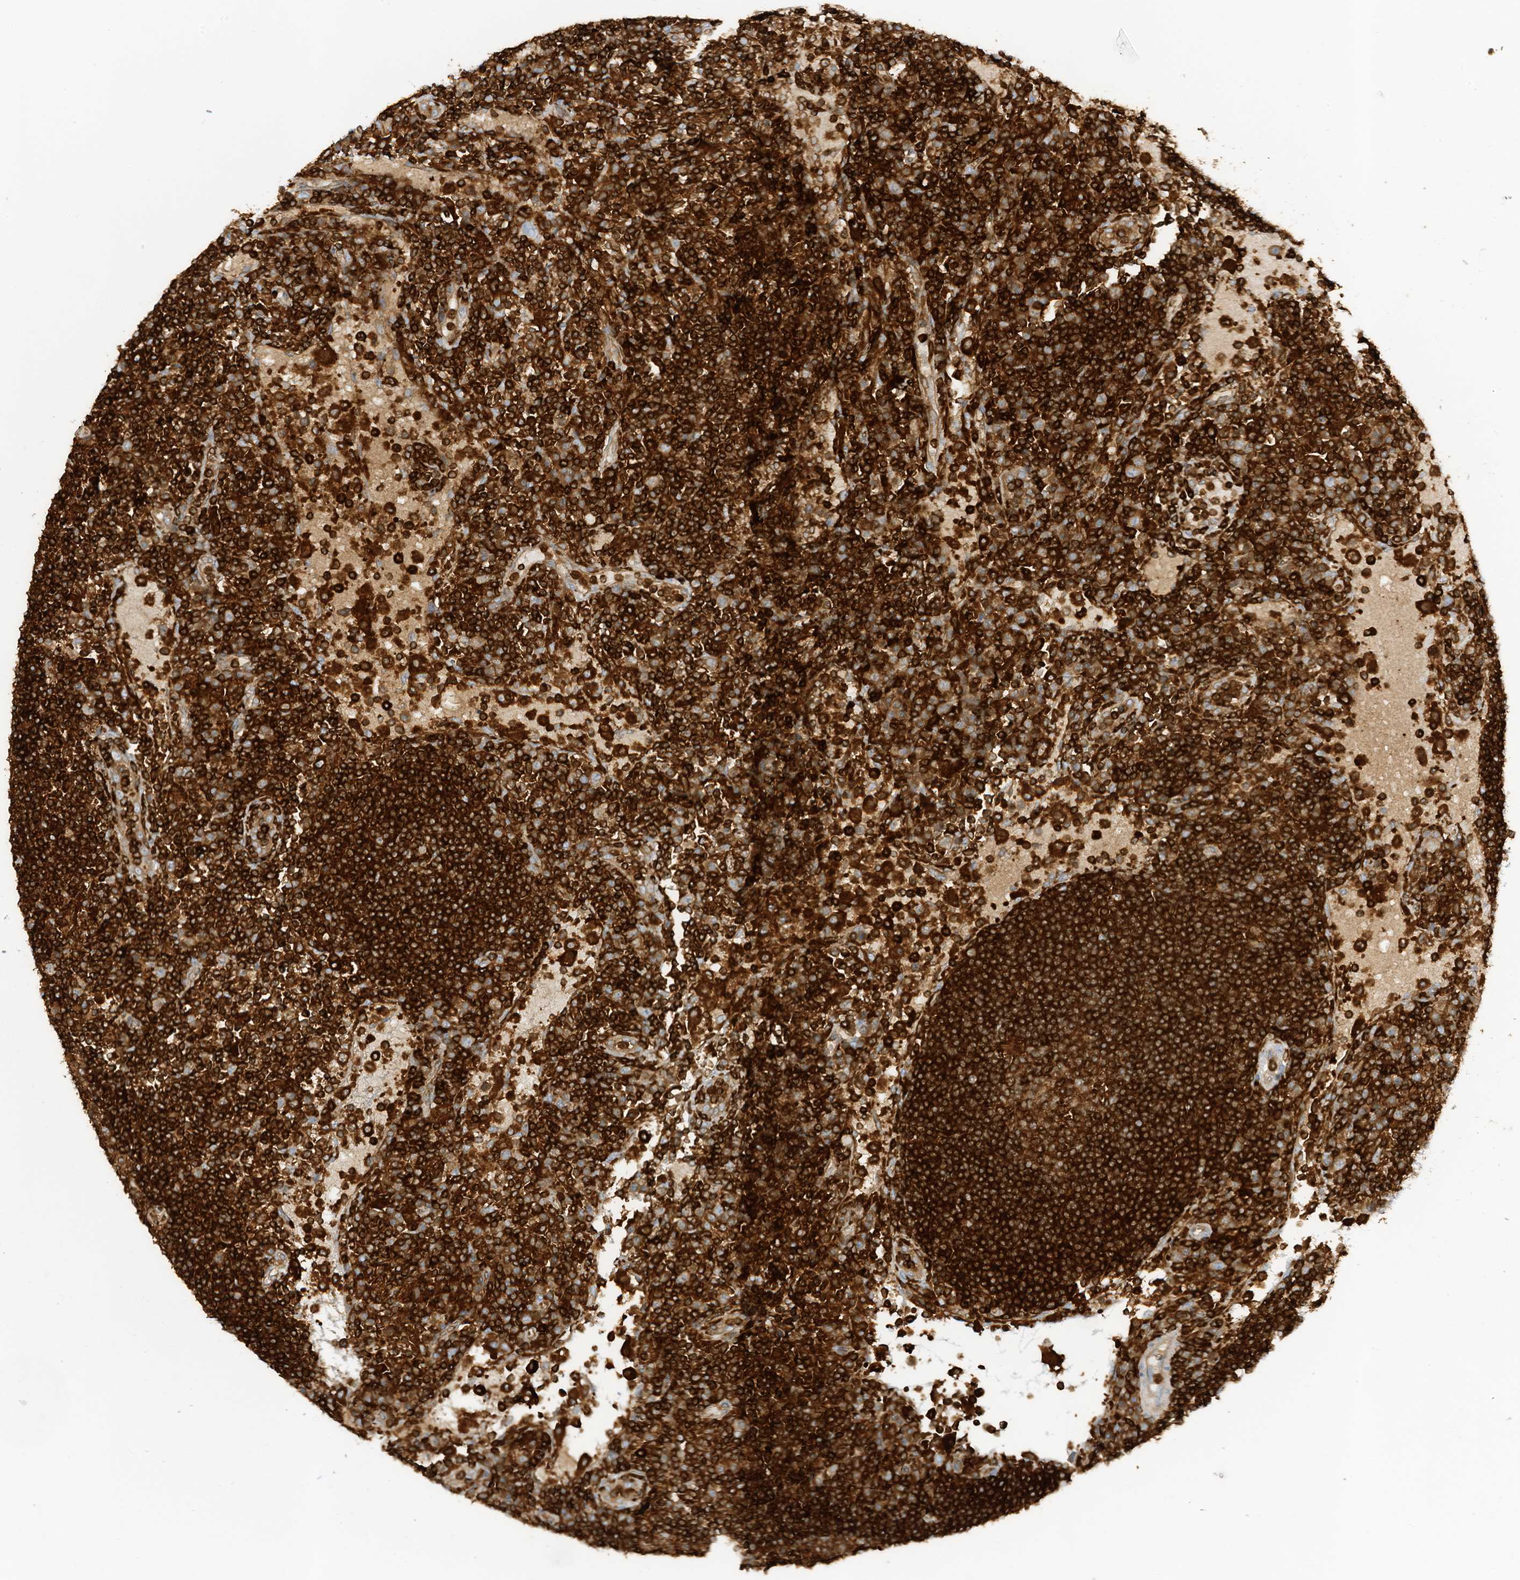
{"staining": {"intensity": "strong", "quantity": ">75%", "location": "cytoplasmic/membranous"}, "tissue": "lymph node", "cell_type": "Germinal center cells", "image_type": "normal", "snomed": [{"axis": "morphology", "description": "Normal tissue, NOS"}, {"axis": "topography", "description": "Lymph node"}], "caption": "The micrograph exhibits immunohistochemical staining of normal lymph node. There is strong cytoplasmic/membranous positivity is identified in about >75% of germinal center cells.", "gene": "ARHGAP25", "patient": {"sex": "female", "age": 53}}